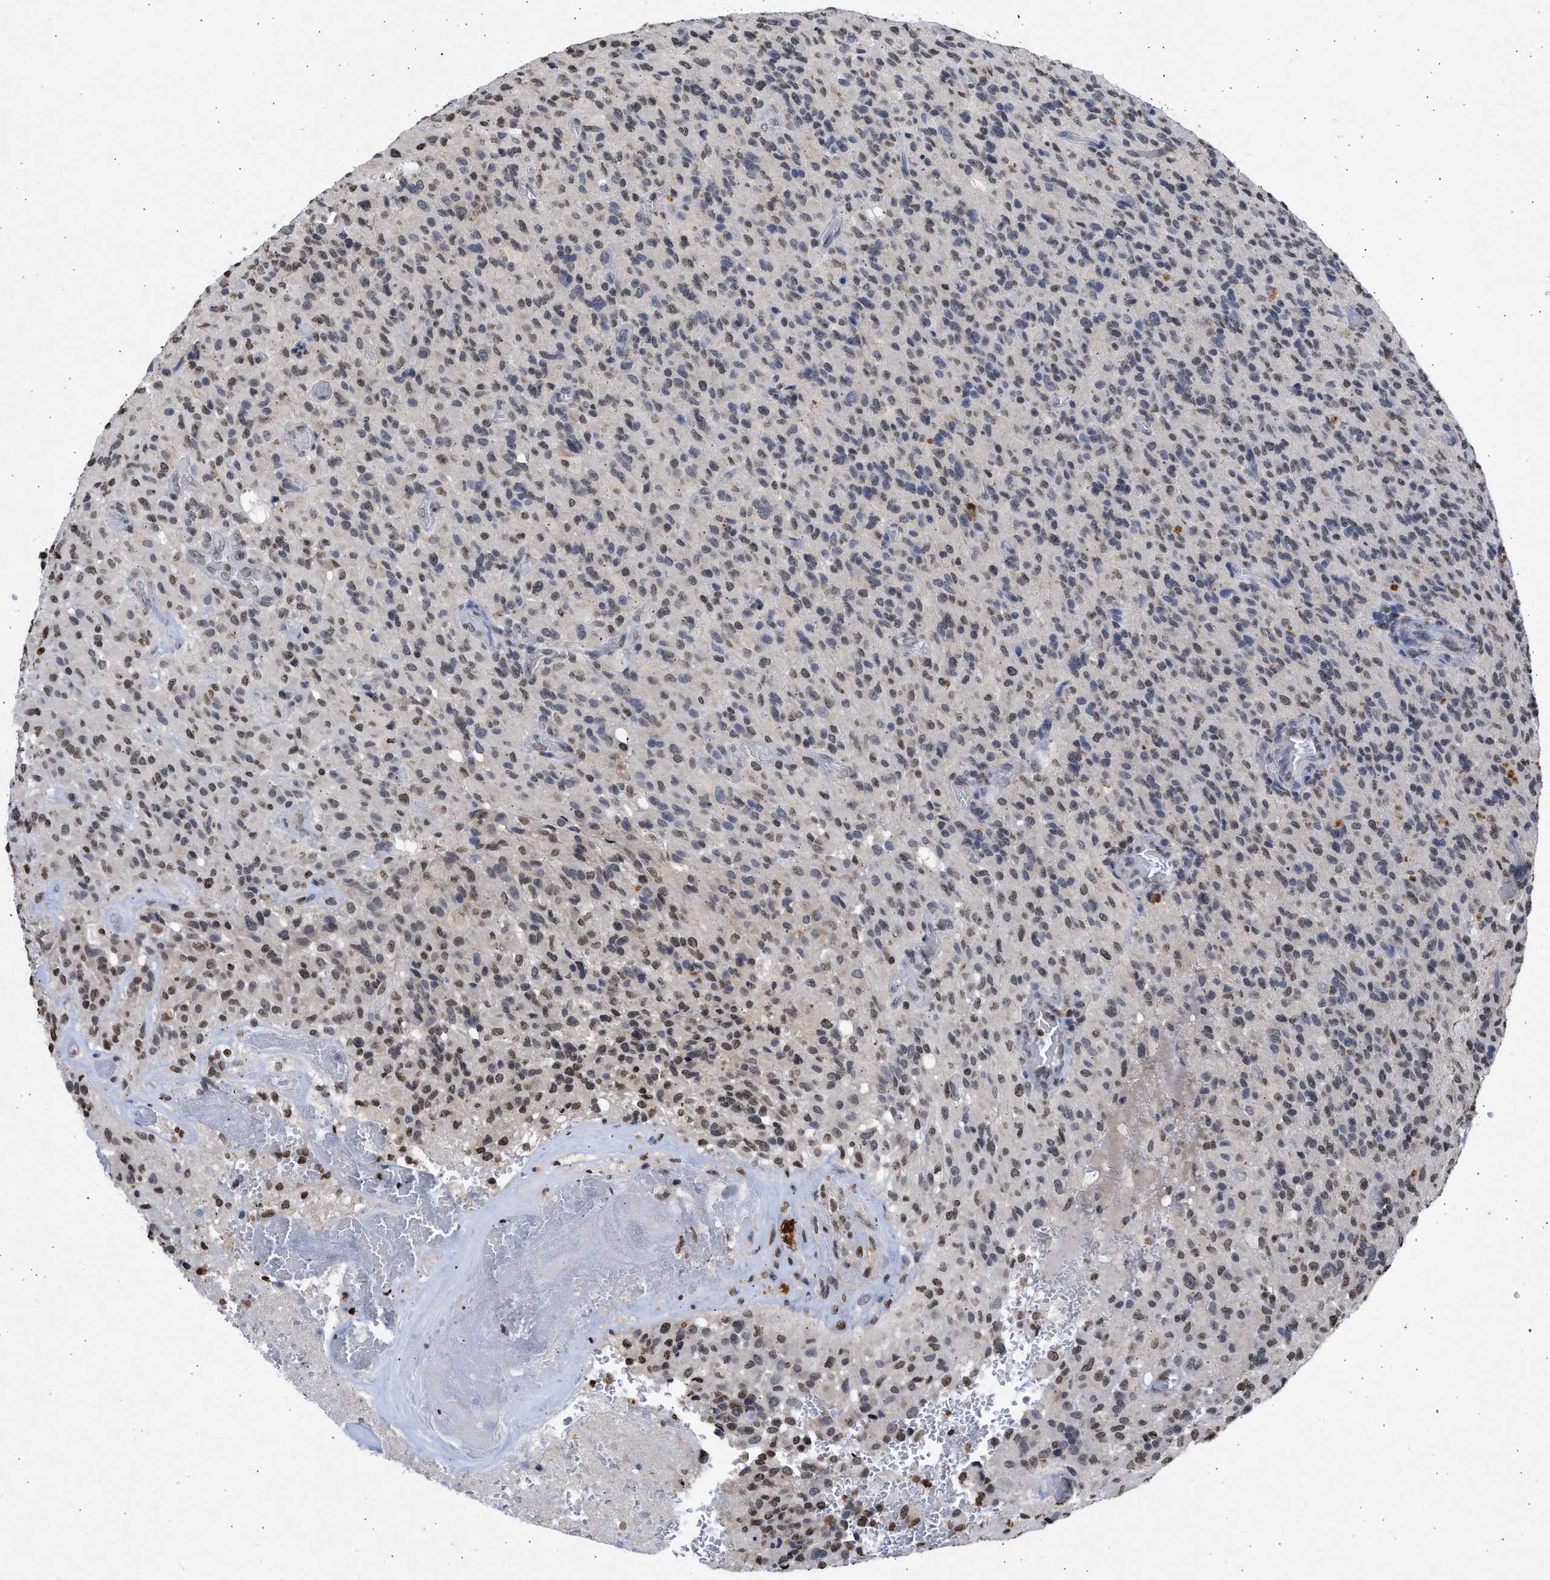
{"staining": {"intensity": "weak", "quantity": "25%-75%", "location": "nuclear"}, "tissue": "glioma", "cell_type": "Tumor cells", "image_type": "cancer", "snomed": [{"axis": "morphology", "description": "Glioma, malignant, High grade"}, {"axis": "topography", "description": "Brain"}], "caption": "Tumor cells exhibit low levels of weak nuclear staining in about 25%-75% of cells in glioma. (DAB (3,3'-diaminobenzidine) IHC with brightfield microscopy, high magnification).", "gene": "NUP35", "patient": {"sex": "male", "age": 71}}